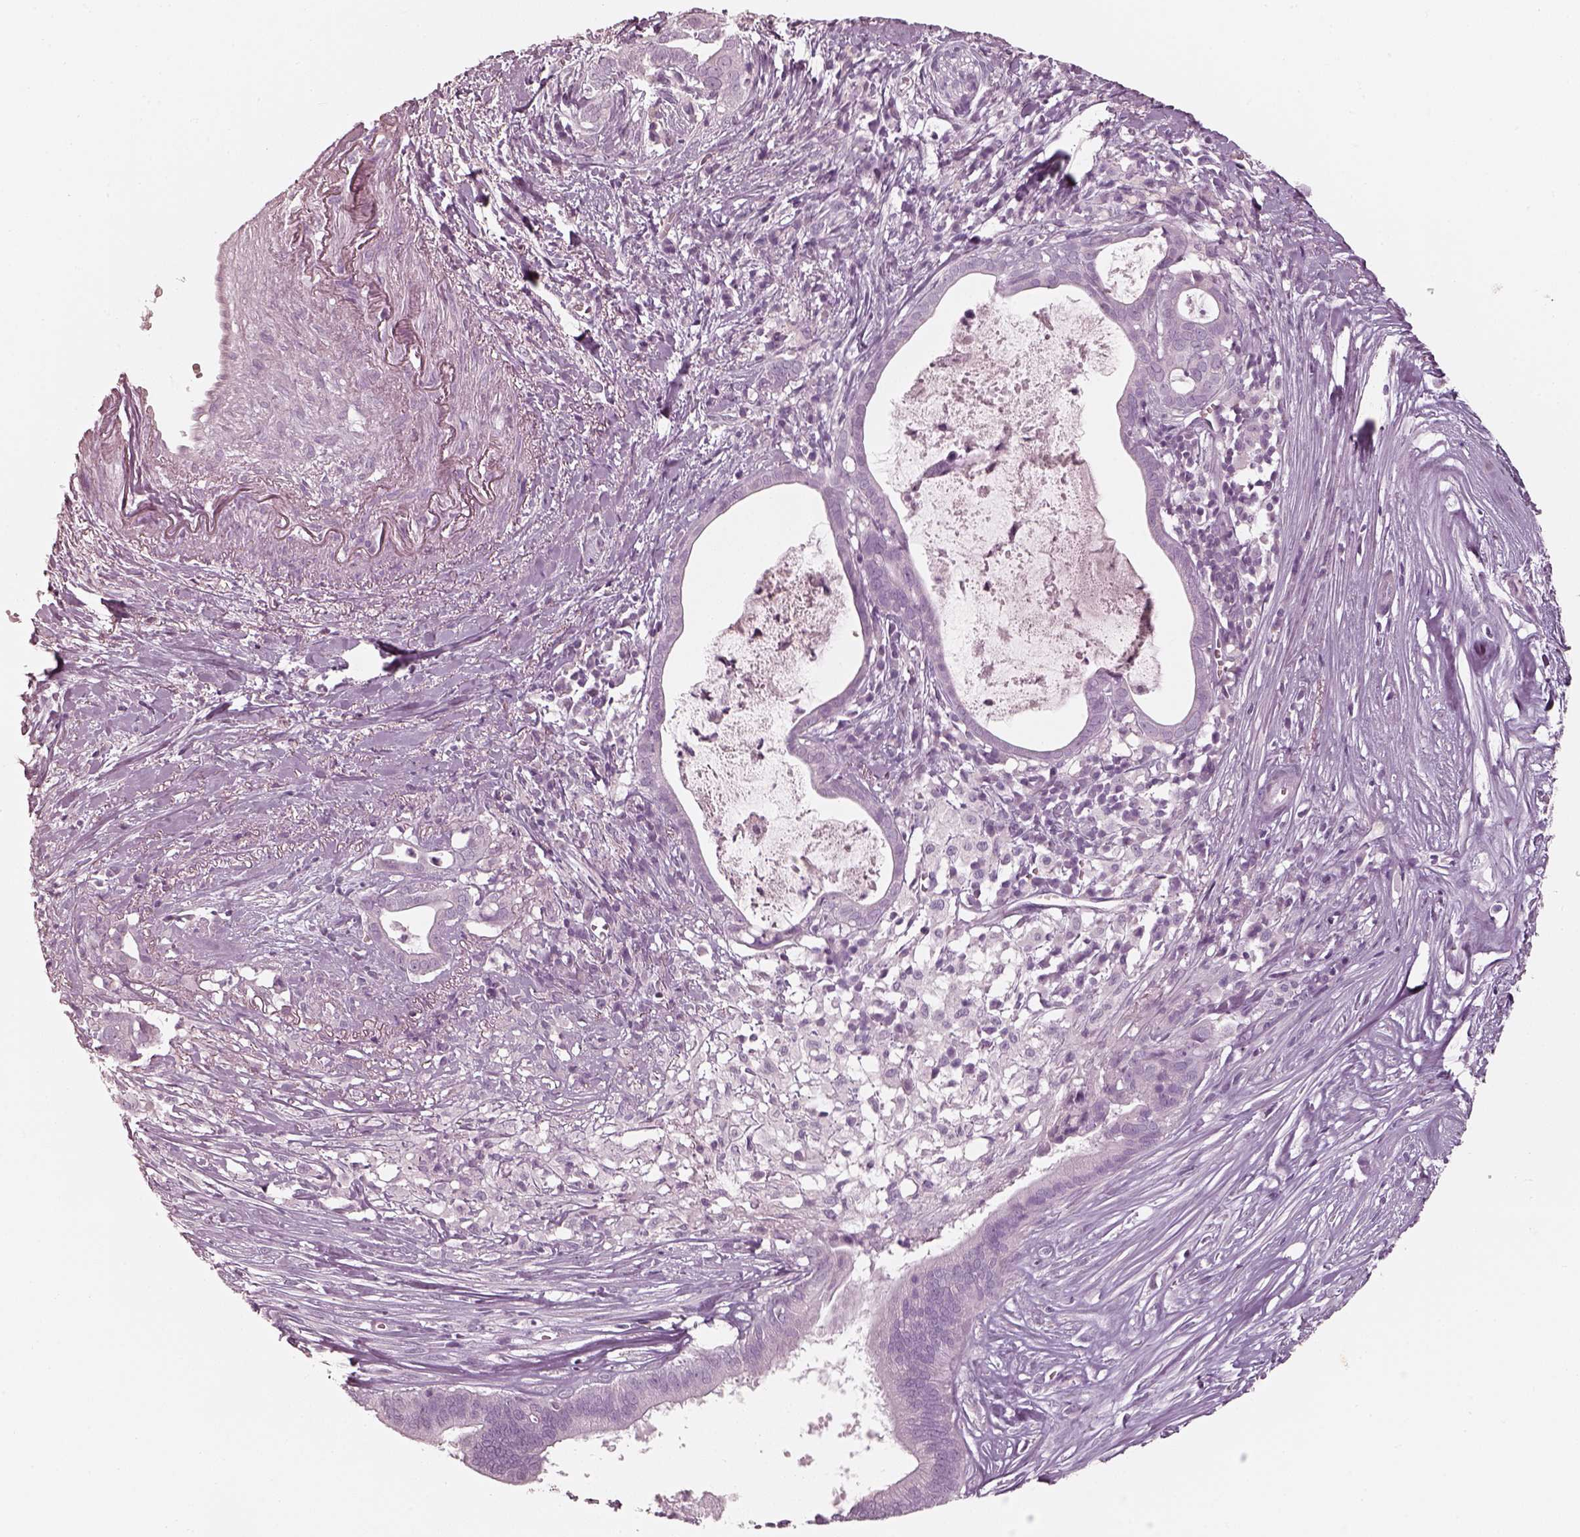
{"staining": {"intensity": "negative", "quantity": "none", "location": "none"}, "tissue": "pancreatic cancer", "cell_type": "Tumor cells", "image_type": "cancer", "snomed": [{"axis": "morphology", "description": "Adenocarcinoma, NOS"}, {"axis": "topography", "description": "Pancreas"}], "caption": "Tumor cells are negative for protein expression in human adenocarcinoma (pancreatic).", "gene": "R3HDML", "patient": {"sex": "male", "age": 61}}